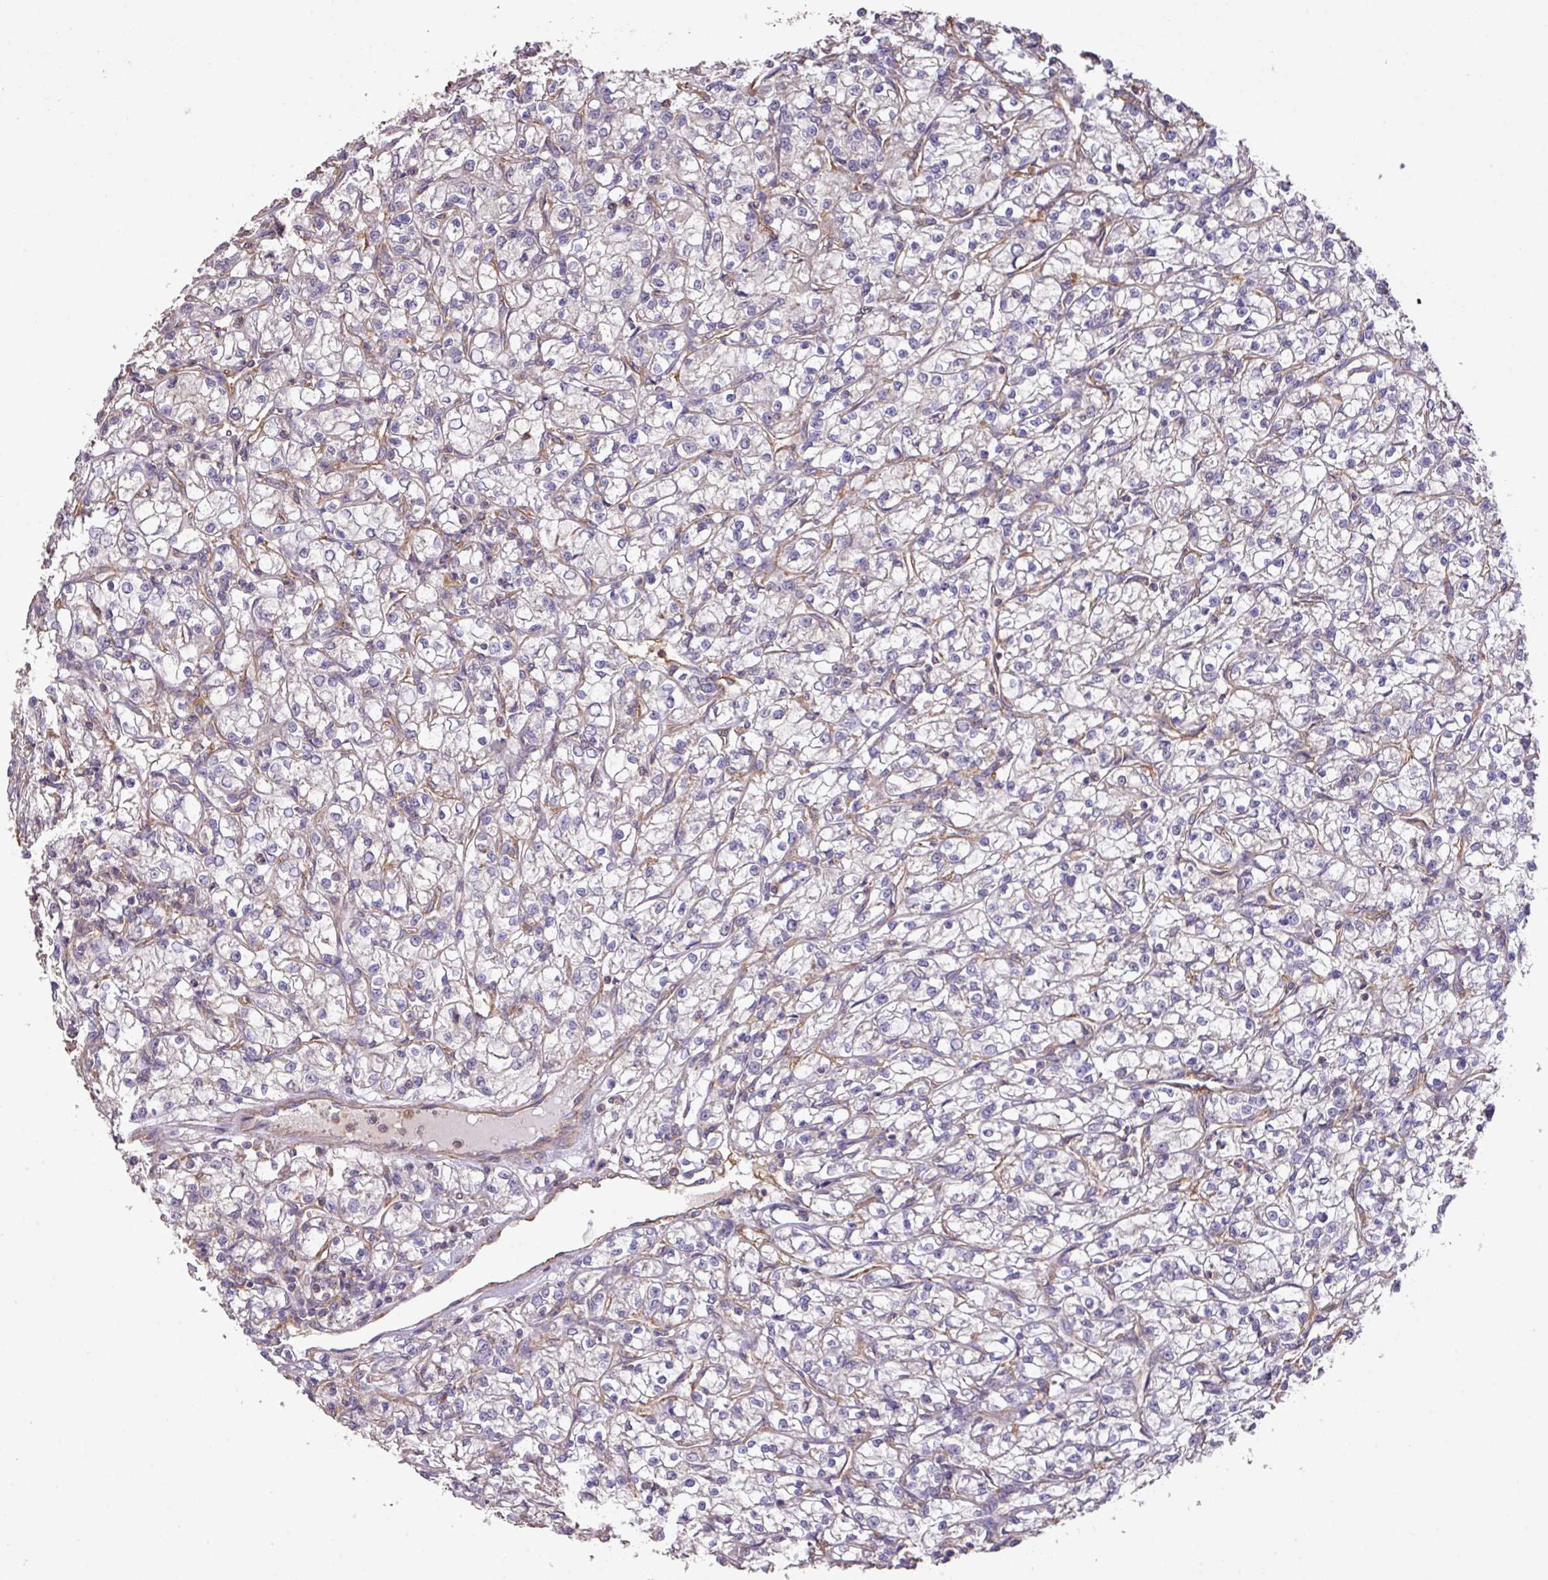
{"staining": {"intensity": "negative", "quantity": "none", "location": "none"}, "tissue": "renal cancer", "cell_type": "Tumor cells", "image_type": "cancer", "snomed": [{"axis": "morphology", "description": "Adenocarcinoma, NOS"}, {"axis": "topography", "description": "Kidney"}], "caption": "Tumor cells show no significant staining in renal cancer (adenocarcinoma). Nuclei are stained in blue.", "gene": "CALML4", "patient": {"sex": "female", "age": 59}}